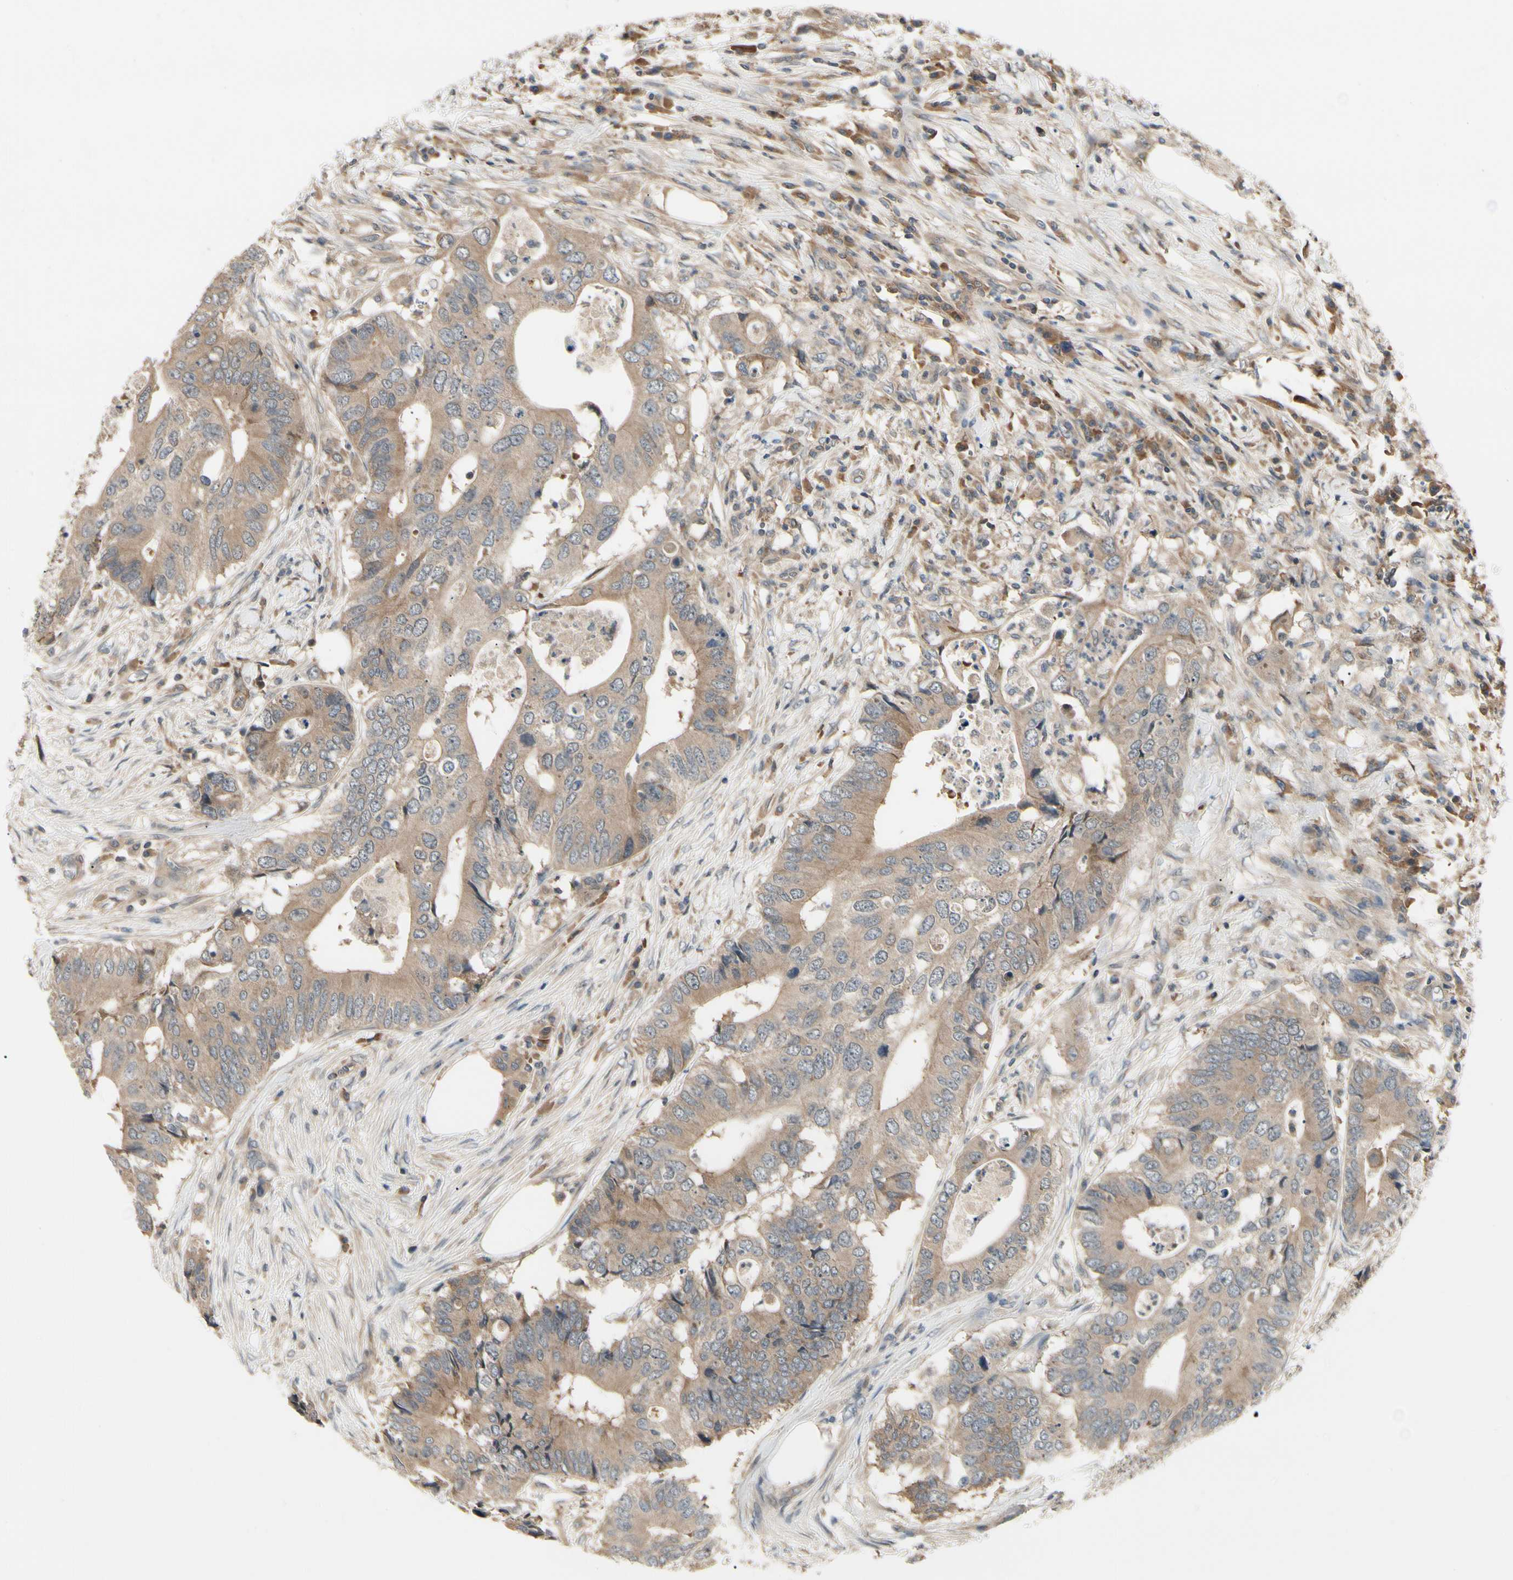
{"staining": {"intensity": "moderate", "quantity": ">75%", "location": "cytoplasmic/membranous"}, "tissue": "colorectal cancer", "cell_type": "Tumor cells", "image_type": "cancer", "snomed": [{"axis": "morphology", "description": "Adenocarcinoma, NOS"}, {"axis": "topography", "description": "Colon"}], "caption": "Moderate cytoplasmic/membranous staining for a protein is appreciated in approximately >75% of tumor cells of colorectal adenocarcinoma using IHC.", "gene": "RNF14", "patient": {"sex": "male", "age": 71}}